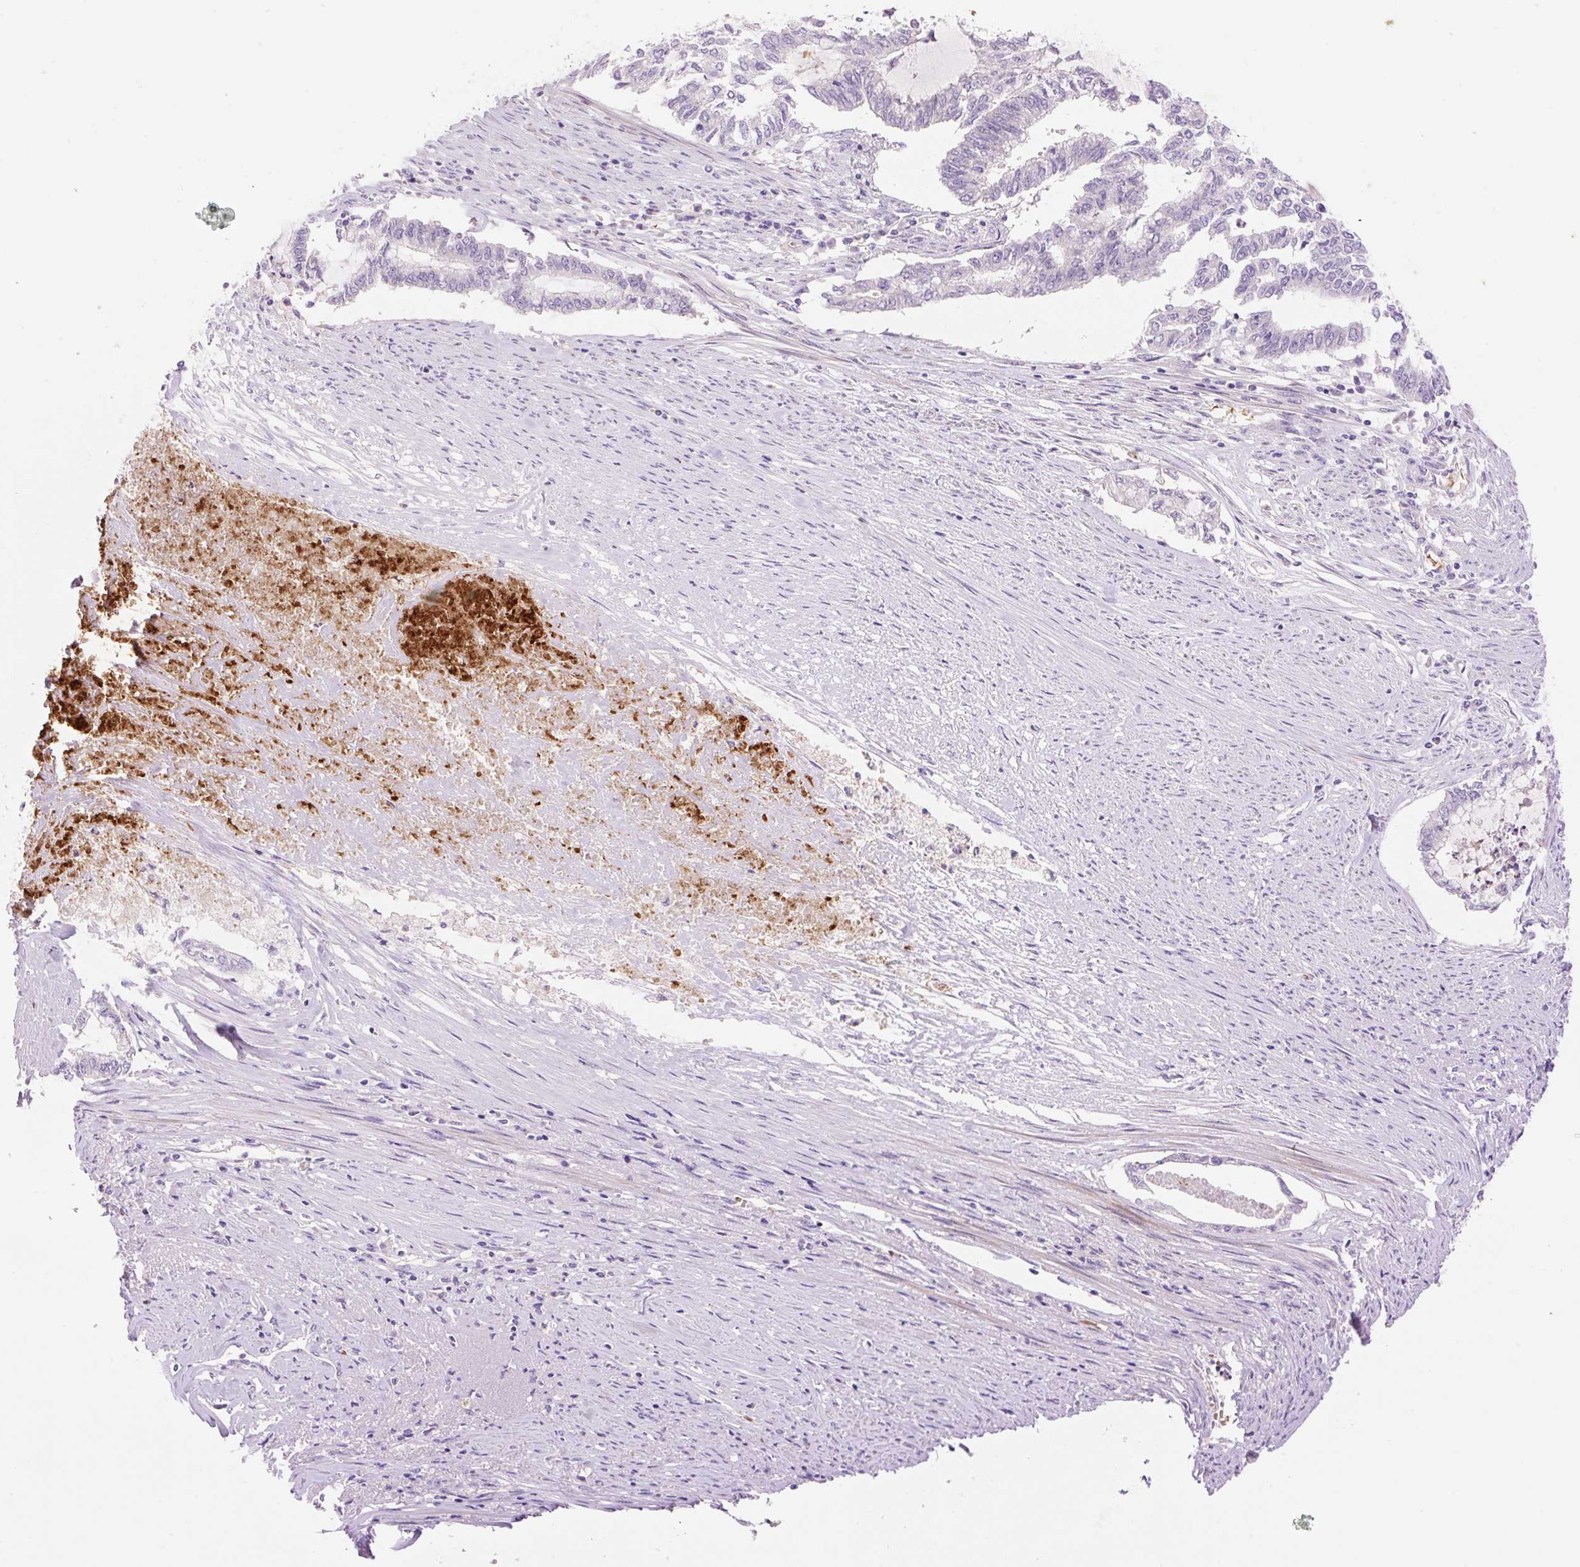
{"staining": {"intensity": "negative", "quantity": "none", "location": "none"}, "tissue": "endometrial cancer", "cell_type": "Tumor cells", "image_type": "cancer", "snomed": [{"axis": "morphology", "description": "Adenocarcinoma, NOS"}, {"axis": "topography", "description": "Endometrium"}], "caption": "Immunohistochemistry of human adenocarcinoma (endometrial) demonstrates no positivity in tumor cells.", "gene": "LHFPL5", "patient": {"sex": "female", "age": 79}}